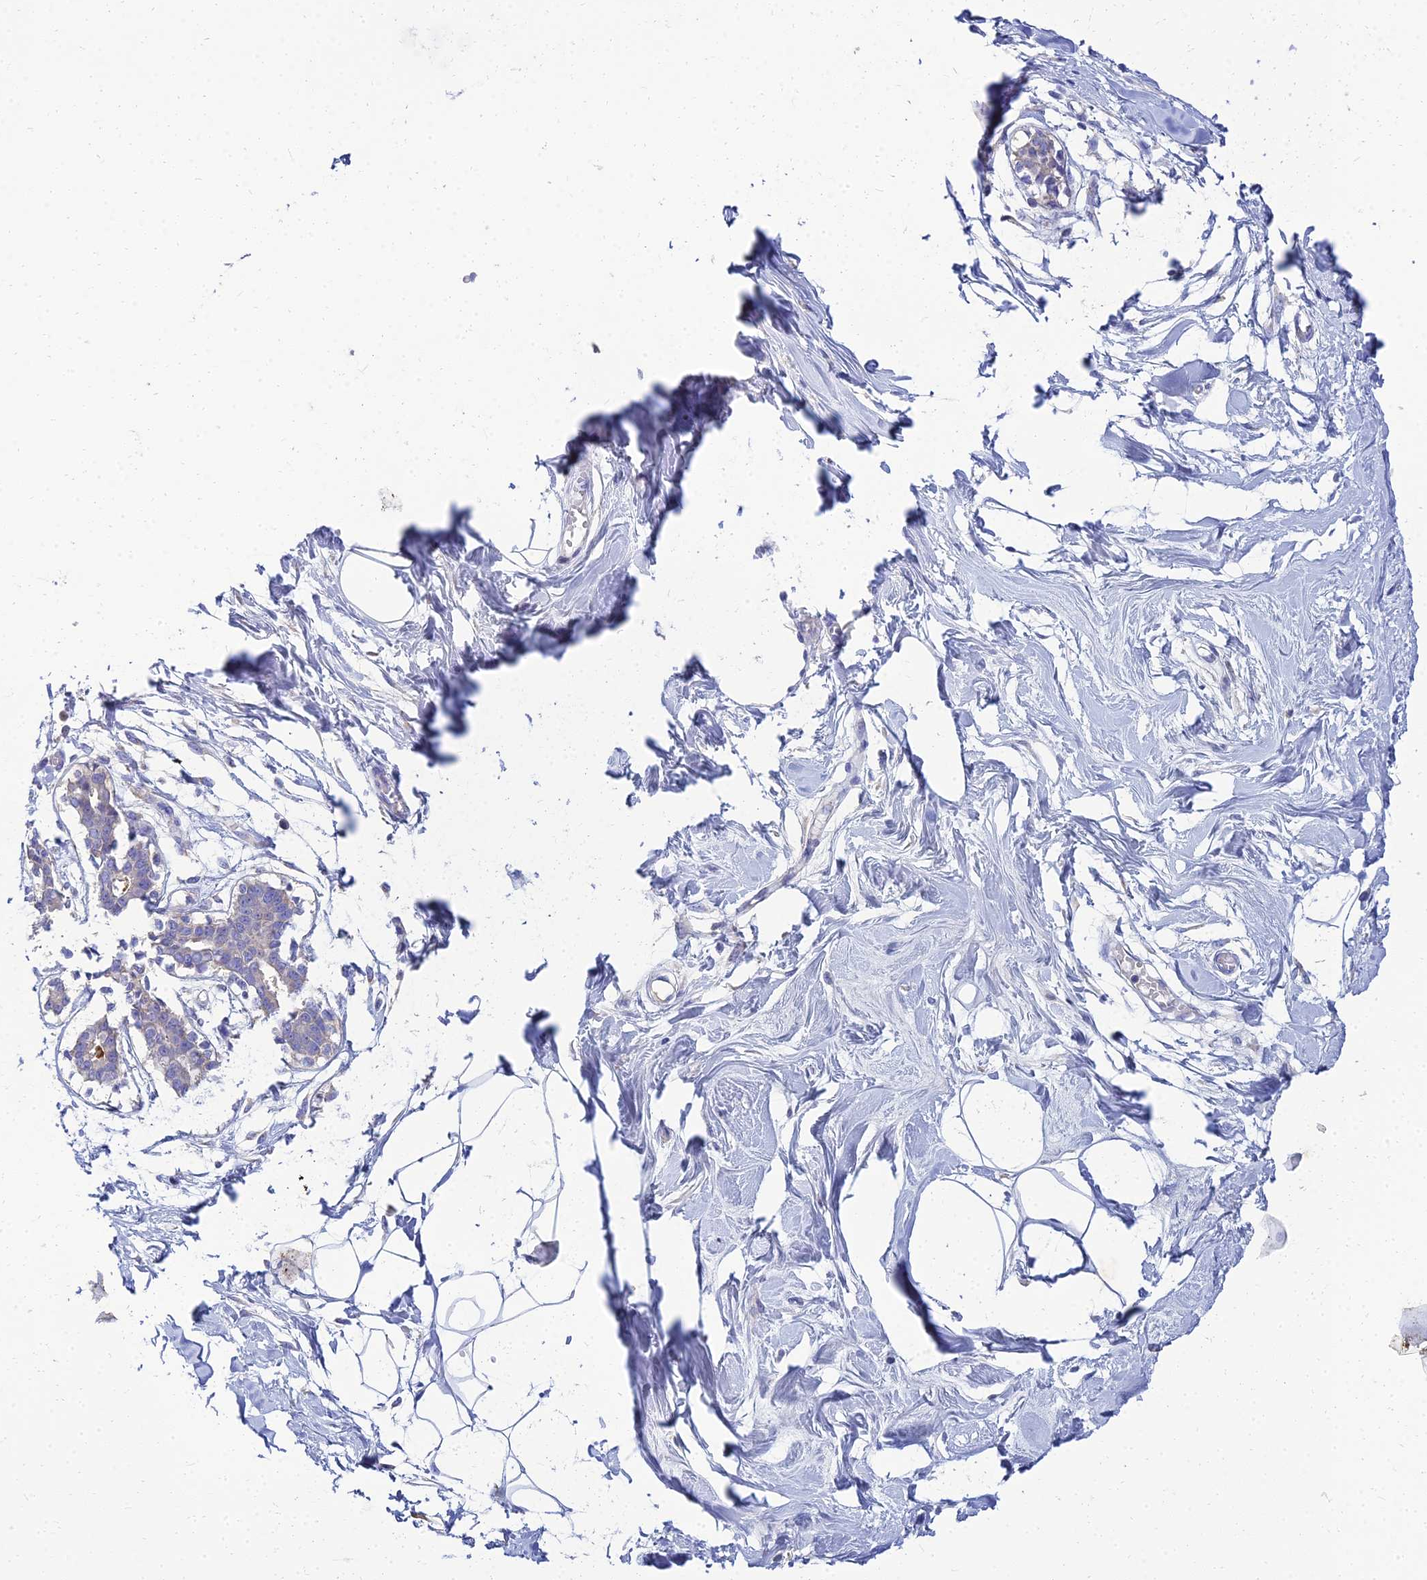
{"staining": {"intensity": "negative", "quantity": "none", "location": "none"}, "tissue": "breast", "cell_type": "Adipocytes", "image_type": "normal", "snomed": [{"axis": "morphology", "description": "Normal tissue, NOS"}, {"axis": "topography", "description": "Breast"}], "caption": "High magnification brightfield microscopy of benign breast stained with DAB (brown) and counterstained with hematoxylin (blue): adipocytes show no significant expression. (Brightfield microscopy of DAB immunohistochemistry at high magnification).", "gene": "NPY", "patient": {"sex": "female", "age": 27}}